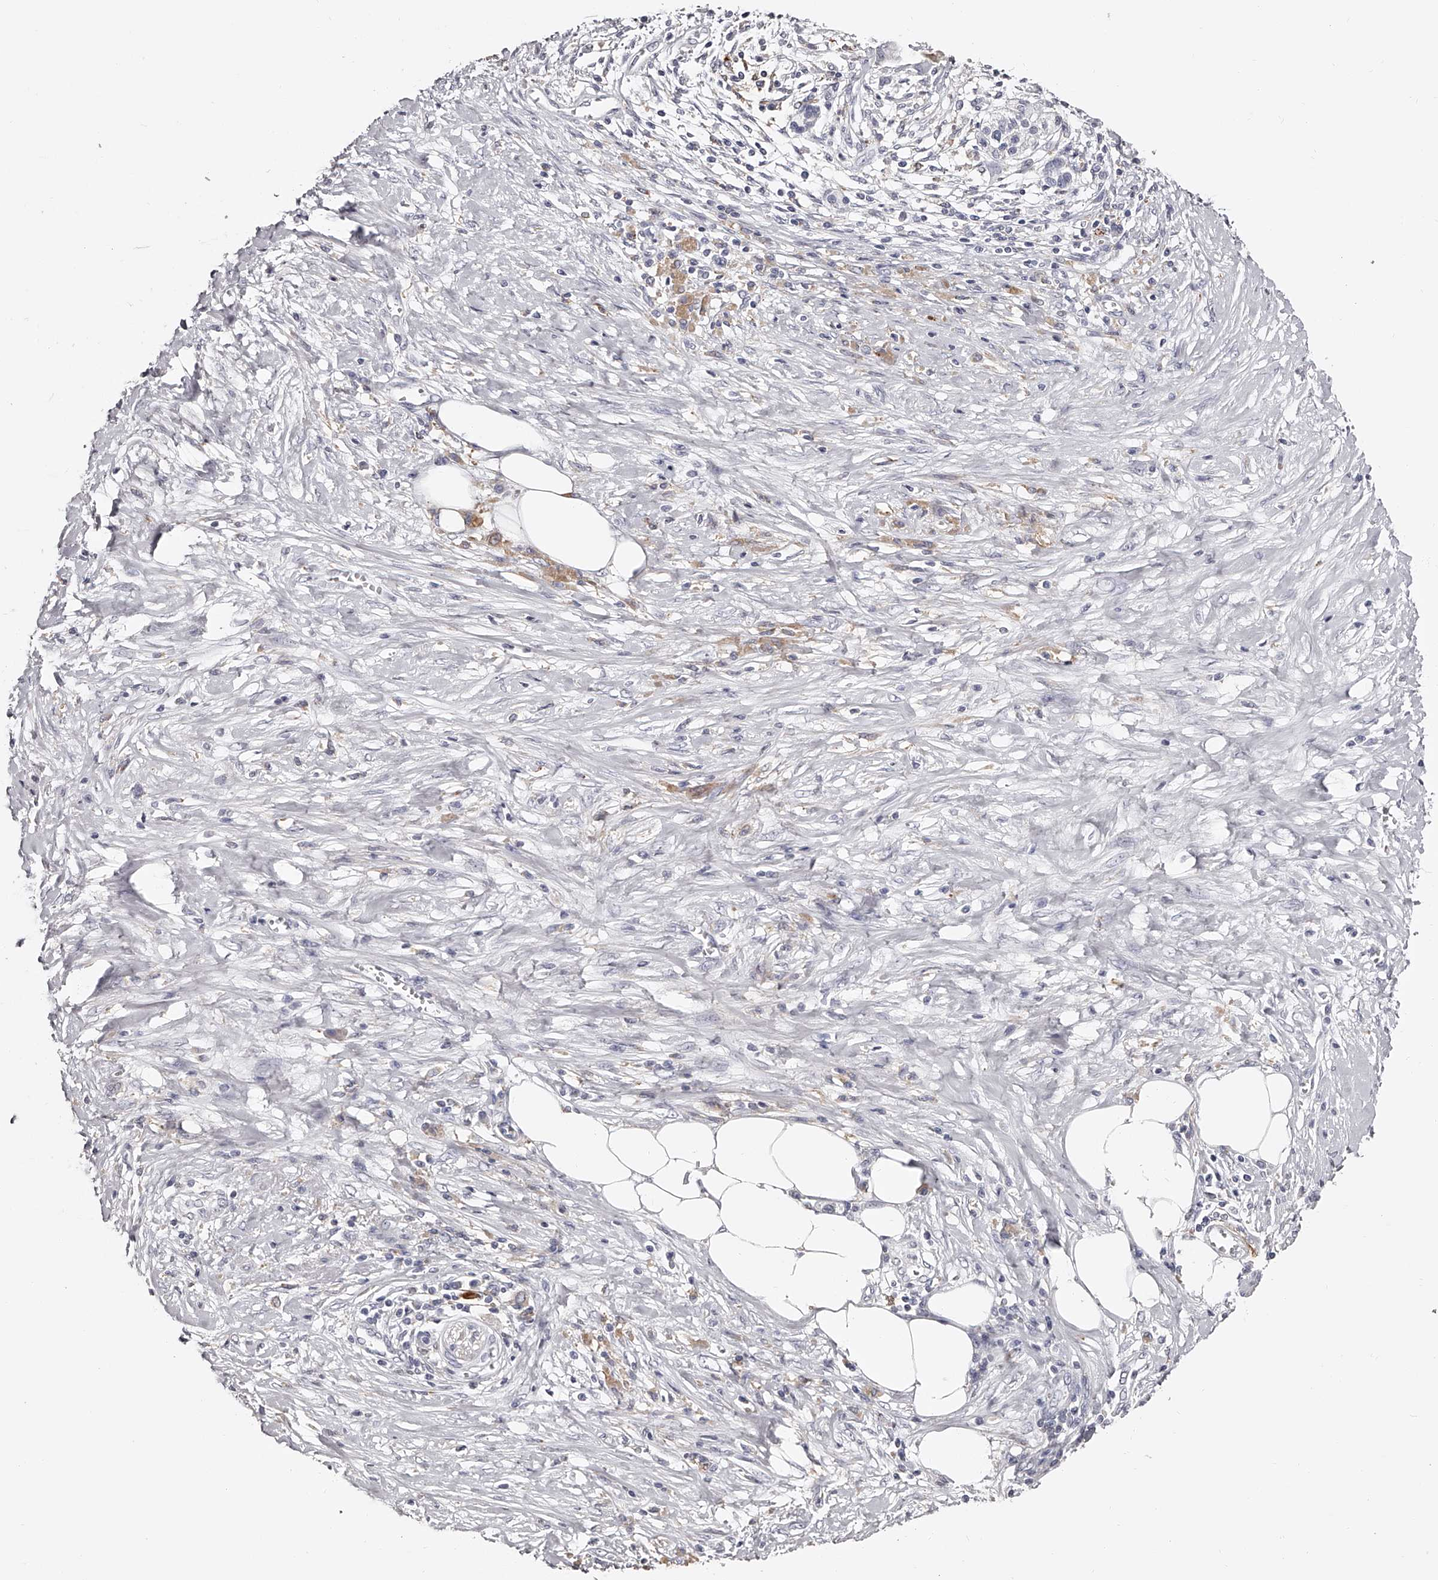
{"staining": {"intensity": "weak", "quantity": "<25%", "location": "cytoplasmic/membranous"}, "tissue": "pancreatic cancer", "cell_type": "Tumor cells", "image_type": "cancer", "snomed": [{"axis": "morphology", "description": "Adenocarcinoma, NOS"}, {"axis": "topography", "description": "Pancreas"}], "caption": "An IHC micrograph of pancreatic cancer (adenocarcinoma) is shown. There is no staining in tumor cells of pancreatic cancer (adenocarcinoma).", "gene": "PACSIN1", "patient": {"sex": "male", "age": 58}}